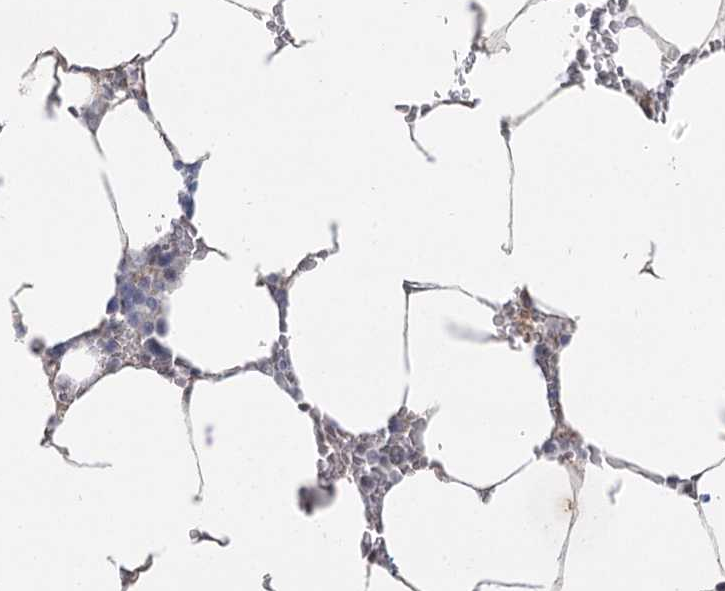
{"staining": {"intensity": "weak", "quantity": "<25%", "location": "cytoplasmic/membranous"}, "tissue": "bone marrow", "cell_type": "Hematopoietic cells", "image_type": "normal", "snomed": [{"axis": "morphology", "description": "Normal tissue, NOS"}, {"axis": "topography", "description": "Bone marrow"}], "caption": "Photomicrograph shows no significant protein expression in hematopoietic cells of normal bone marrow.", "gene": "AMTN", "patient": {"sex": "male", "age": 70}}